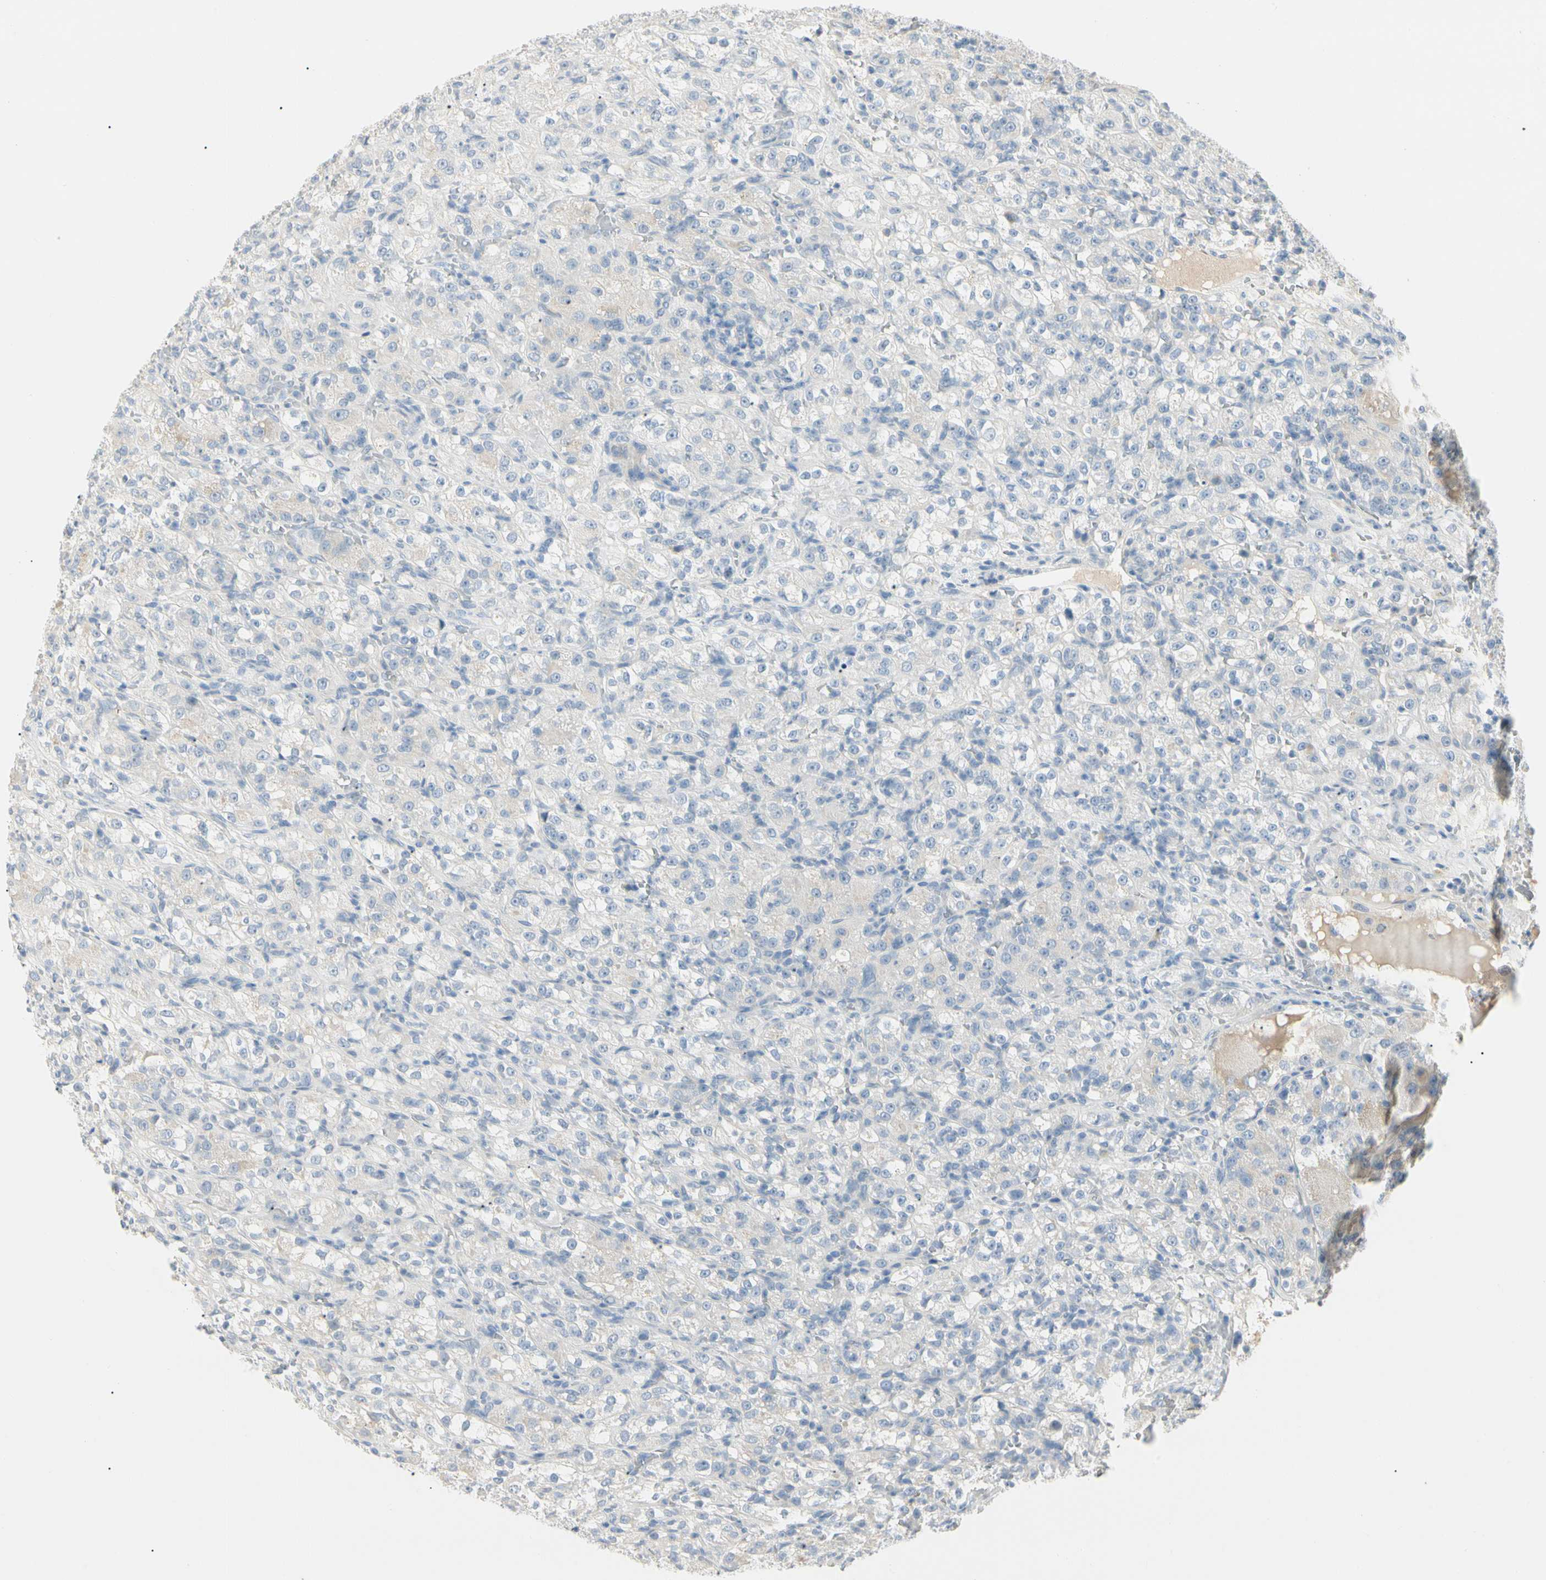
{"staining": {"intensity": "negative", "quantity": "none", "location": "none"}, "tissue": "renal cancer", "cell_type": "Tumor cells", "image_type": "cancer", "snomed": [{"axis": "morphology", "description": "Normal tissue, NOS"}, {"axis": "morphology", "description": "Adenocarcinoma, NOS"}, {"axis": "topography", "description": "Kidney"}], "caption": "This histopathology image is of renal adenocarcinoma stained with immunohistochemistry (IHC) to label a protein in brown with the nuclei are counter-stained blue. There is no positivity in tumor cells. (Brightfield microscopy of DAB immunohistochemistry at high magnification).", "gene": "ALDH18A1", "patient": {"sex": "male", "age": 61}}